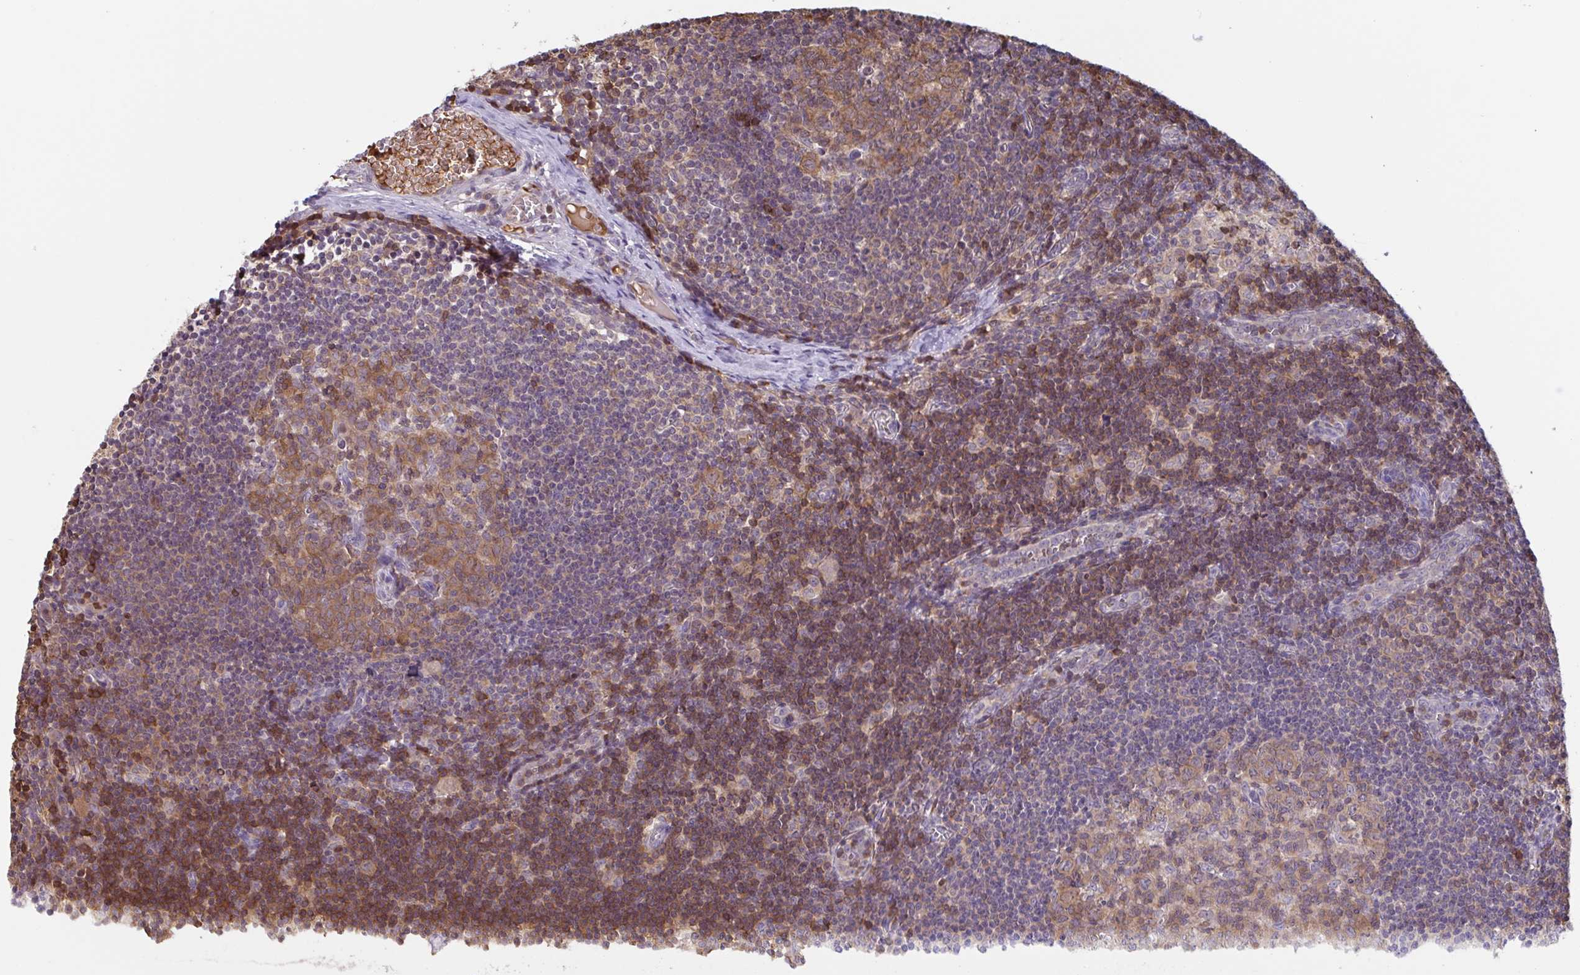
{"staining": {"intensity": "moderate", "quantity": ">75%", "location": "cytoplasmic/membranous"}, "tissue": "lymph node", "cell_type": "Germinal center cells", "image_type": "normal", "snomed": [{"axis": "morphology", "description": "Normal tissue, NOS"}, {"axis": "topography", "description": "Lymph node"}], "caption": "Immunohistochemistry (DAB) staining of unremarkable lymph node displays moderate cytoplasmic/membranous protein expression in approximately >75% of germinal center cells.", "gene": "OTOP2", "patient": {"sex": "female", "age": 31}}